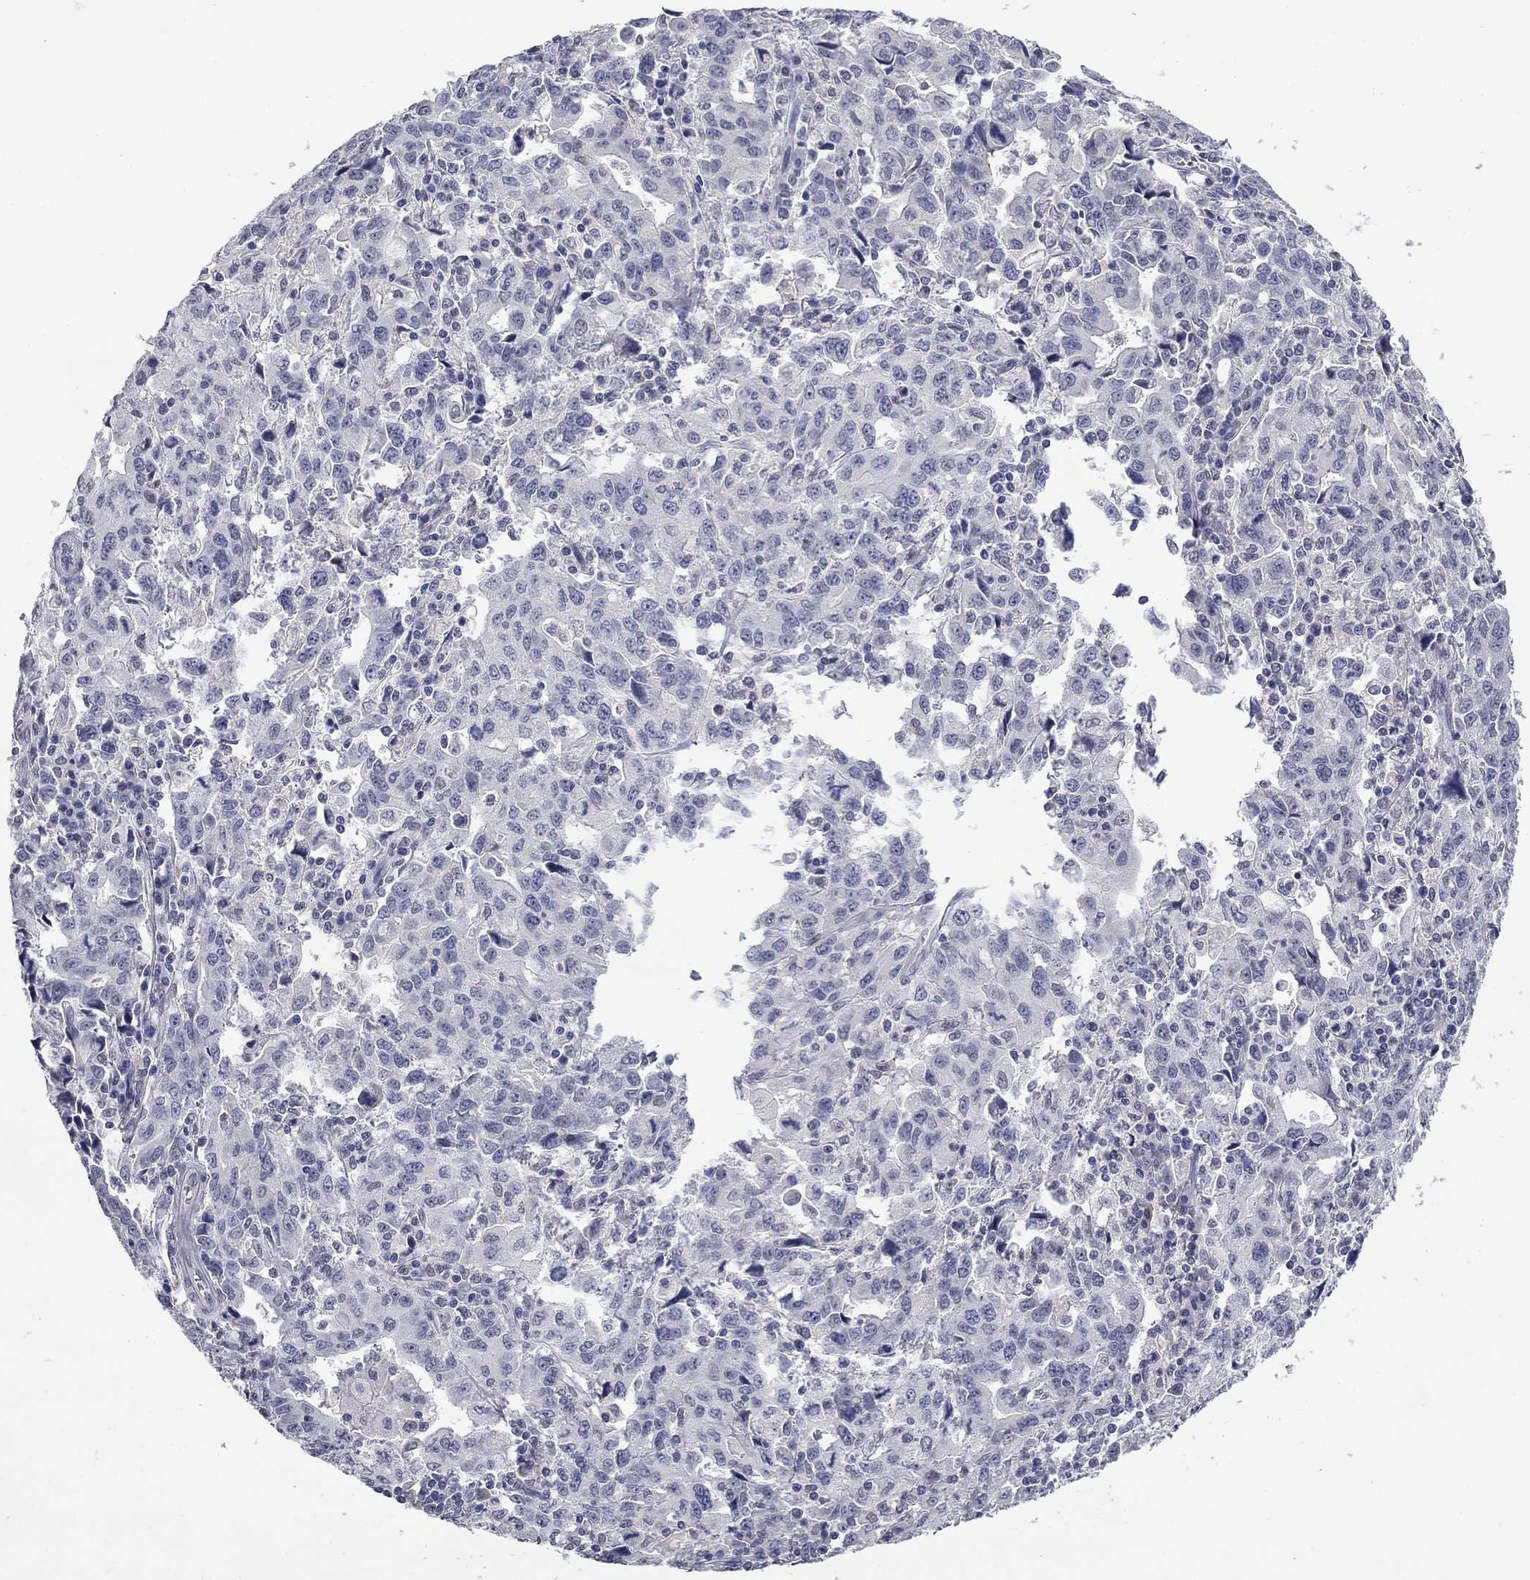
{"staining": {"intensity": "negative", "quantity": "none", "location": "none"}, "tissue": "stomach cancer", "cell_type": "Tumor cells", "image_type": "cancer", "snomed": [{"axis": "morphology", "description": "Adenocarcinoma, NOS"}, {"axis": "topography", "description": "Stomach, upper"}], "caption": "Human adenocarcinoma (stomach) stained for a protein using immunohistochemistry displays no expression in tumor cells.", "gene": "SLC51A", "patient": {"sex": "male", "age": 85}}